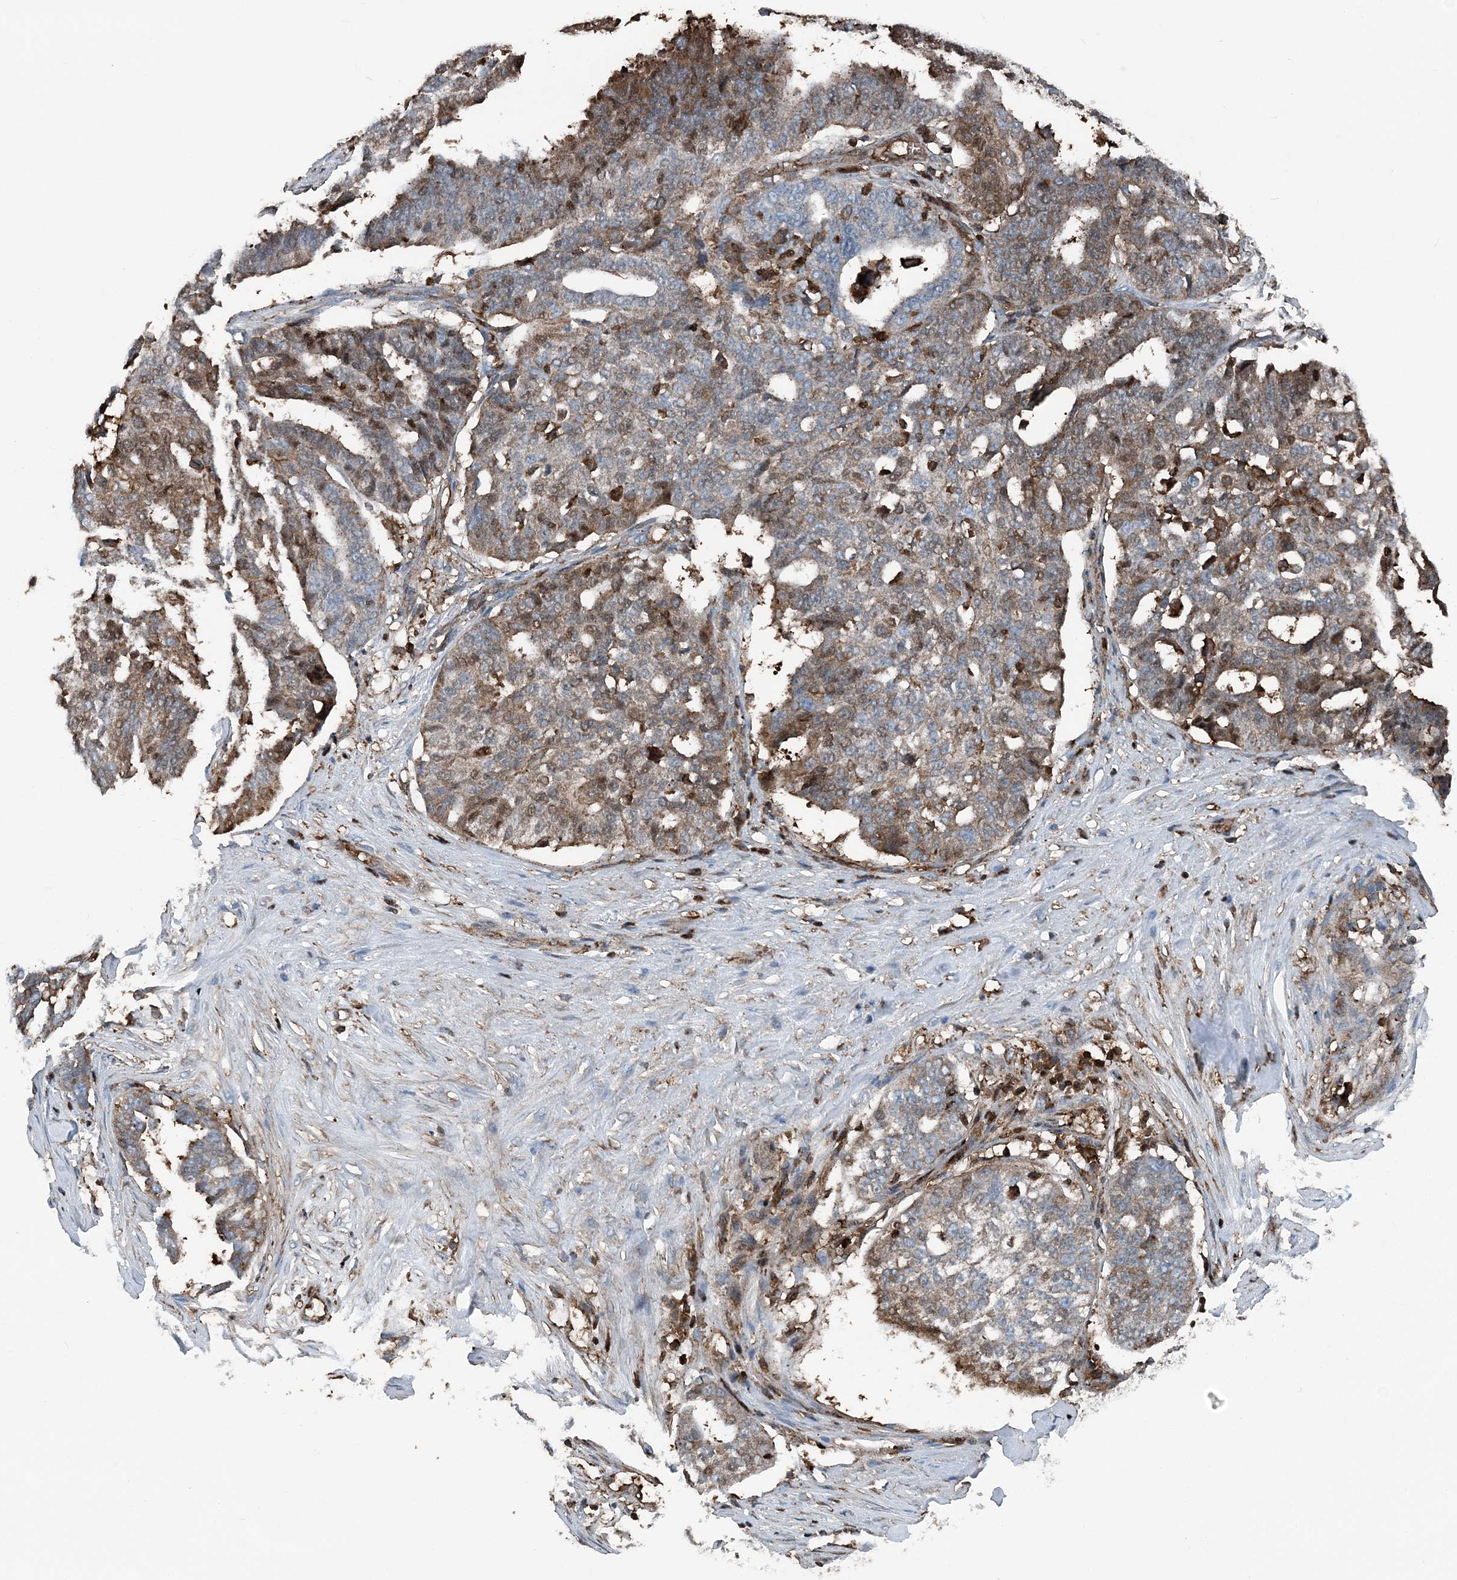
{"staining": {"intensity": "moderate", "quantity": ">75%", "location": "cytoplasmic/membranous"}, "tissue": "ovarian cancer", "cell_type": "Tumor cells", "image_type": "cancer", "snomed": [{"axis": "morphology", "description": "Cystadenocarcinoma, serous, NOS"}, {"axis": "topography", "description": "Ovary"}], "caption": "Human serous cystadenocarcinoma (ovarian) stained with a protein marker demonstrates moderate staining in tumor cells.", "gene": "CFL1", "patient": {"sex": "female", "age": 59}}